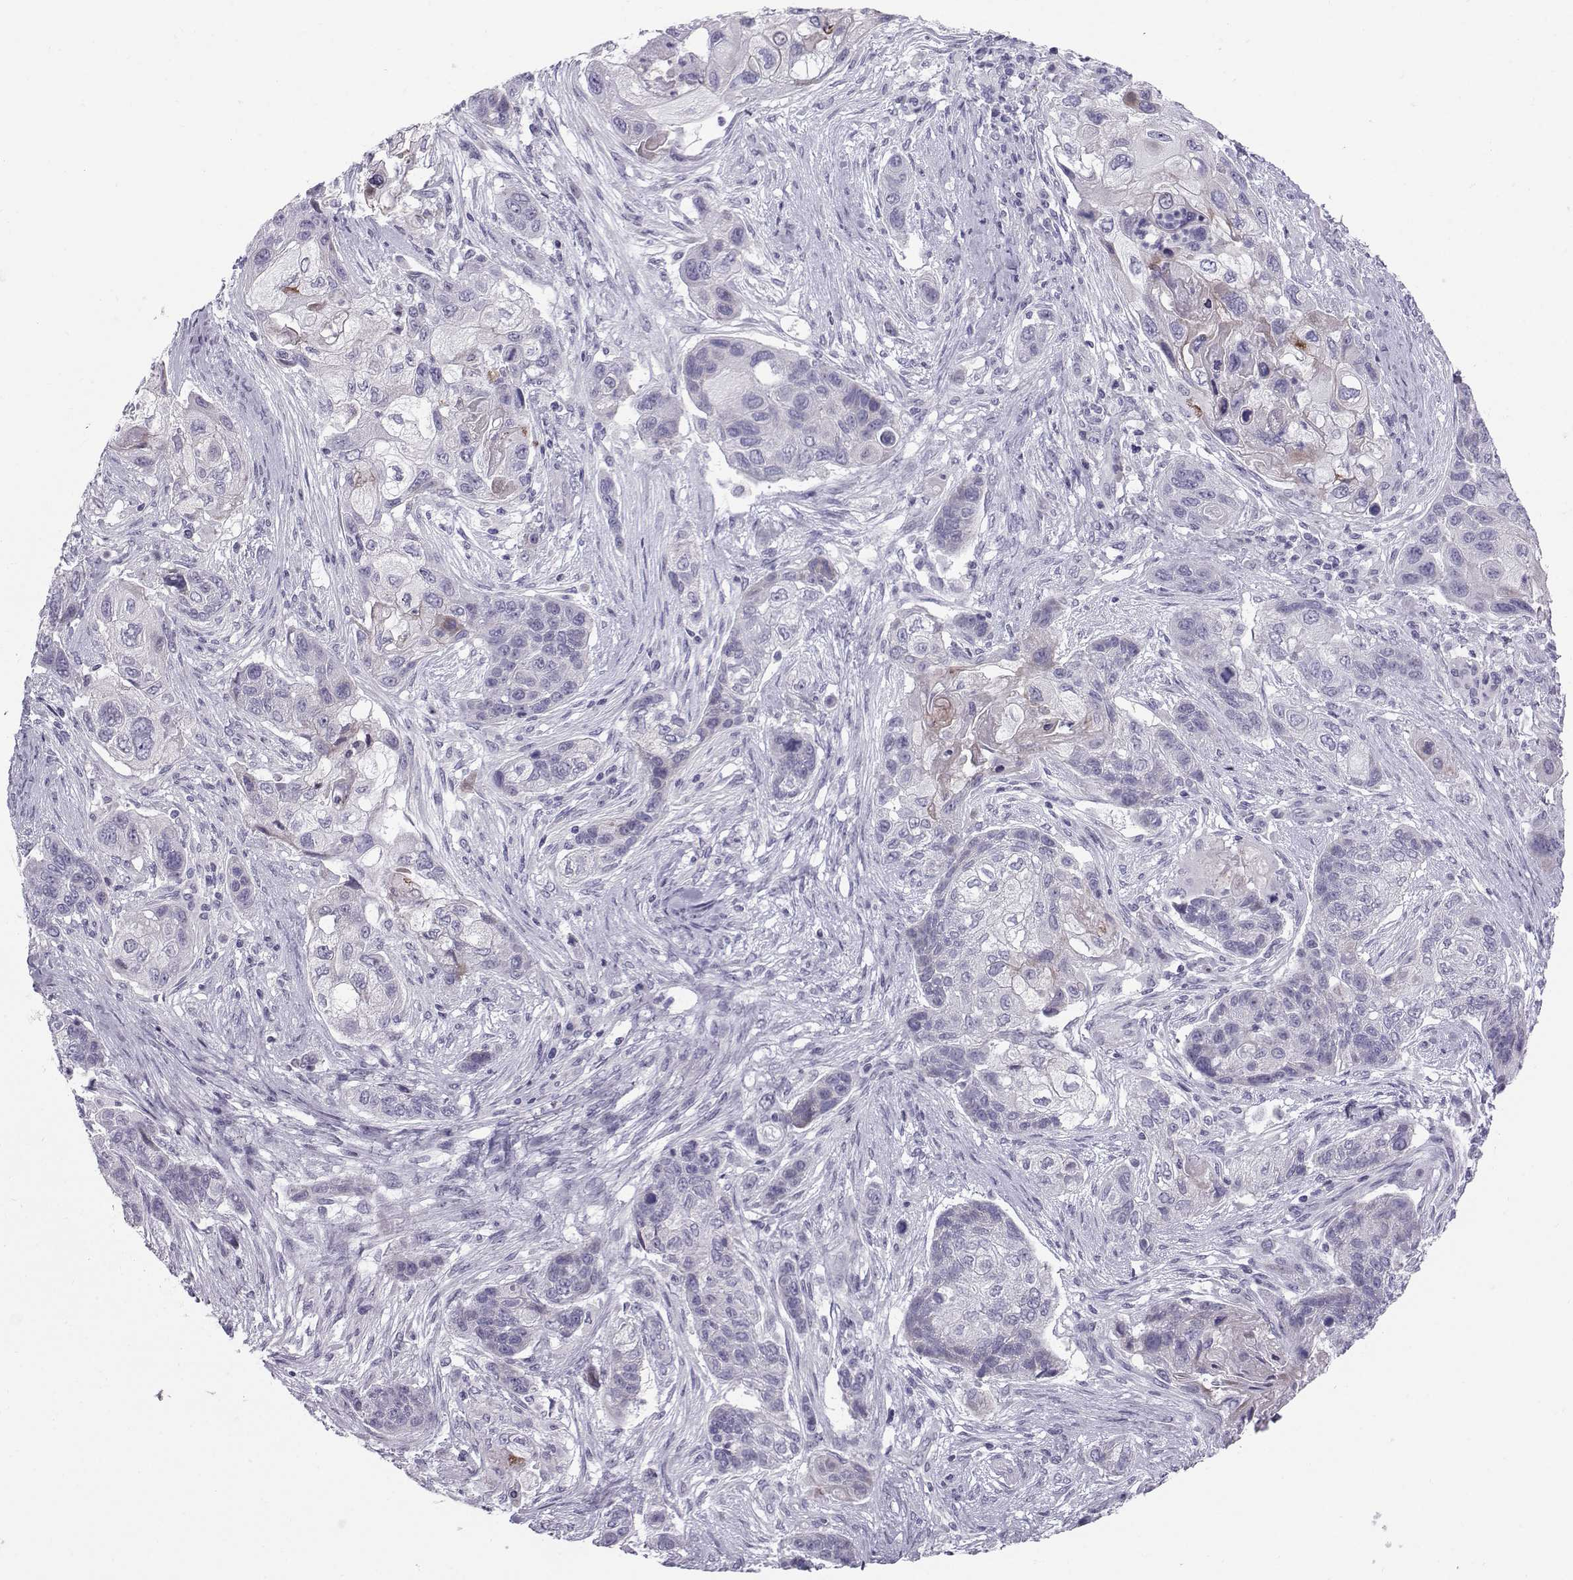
{"staining": {"intensity": "negative", "quantity": "none", "location": "none"}, "tissue": "lung cancer", "cell_type": "Tumor cells", "image_type": "cancer", "snomed": [{"axis": "morphology", "description": "Squamous cell carcinoma, NOS"}, {"axis": "topography", "description": "Lung"}], "caption": "Tumor cells show no significant staining in squamous cell carcinoma (lung).", "gene": "DMRT3", "patient": {"sex": "male", "age": 69}}